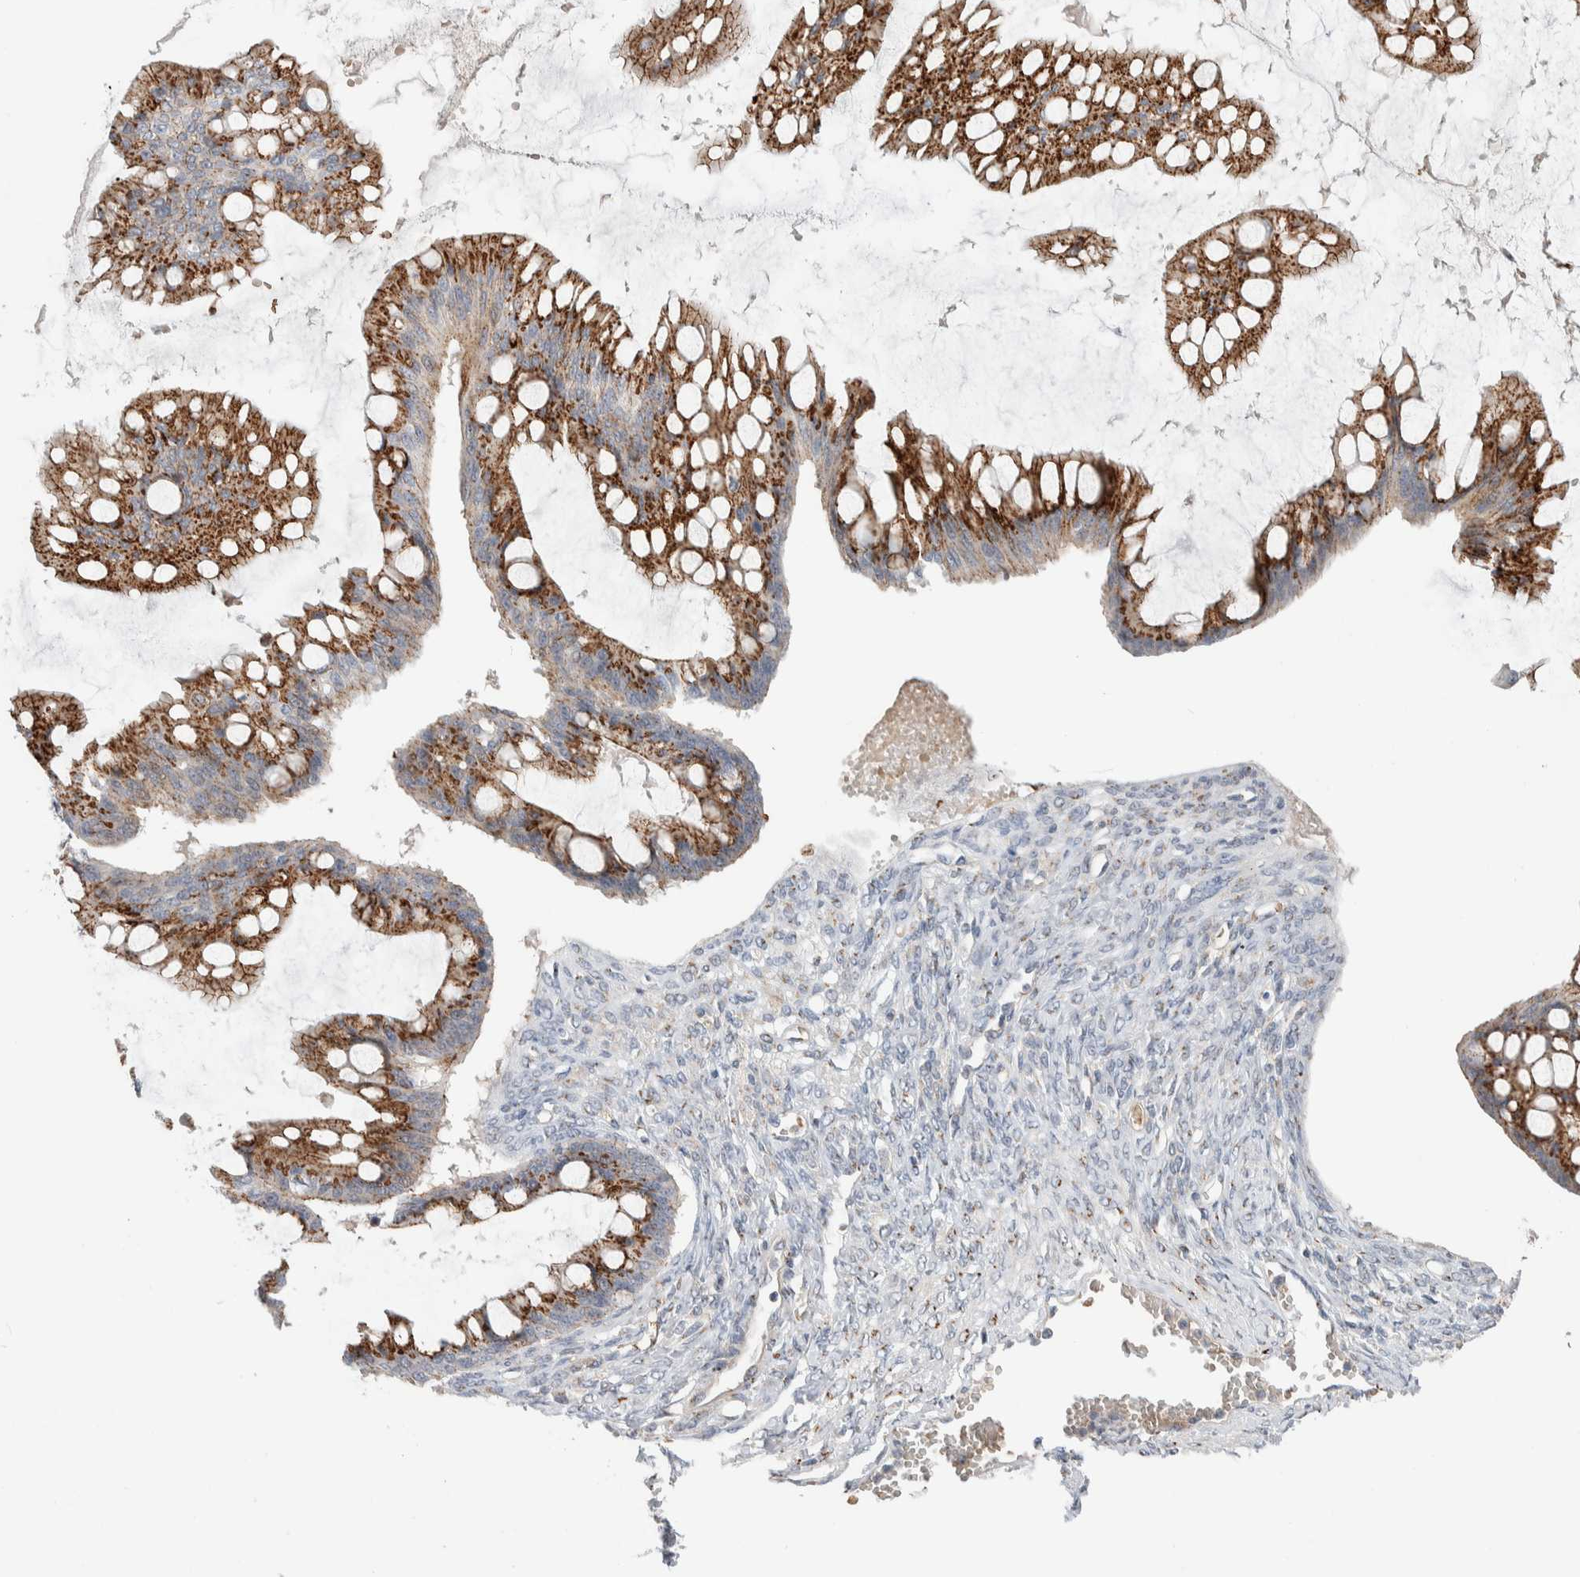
{"staining": {"intensity": "strong", "quantity": ">75%", "location": "cytoplasmic/membranous"}, "tissue": "ovarian cancer", "cell_type": "Tumor cells", "image_type": "cancer", "snomed": [{"axis": "morphology", "description": "Cystadenocarcinoma, mucinous, NOS"}, {"axis": "topography", "description": "Ovary"}], "caption": "Immunohistochemical staining of human mucinous cystadenocarcinoma (ovarian) exhibits high levels of strong cytoplasmic/membranous protein staining in approximately >75% of tumor cells. Using DAB (3,3'-diaminobenzidine) (brown) and hematoxylin (blue) stains, captured at high magnification using brightfield microscopy.", "gene": "SLC38A10", "patient": {"sex": "female", "age": 73}}